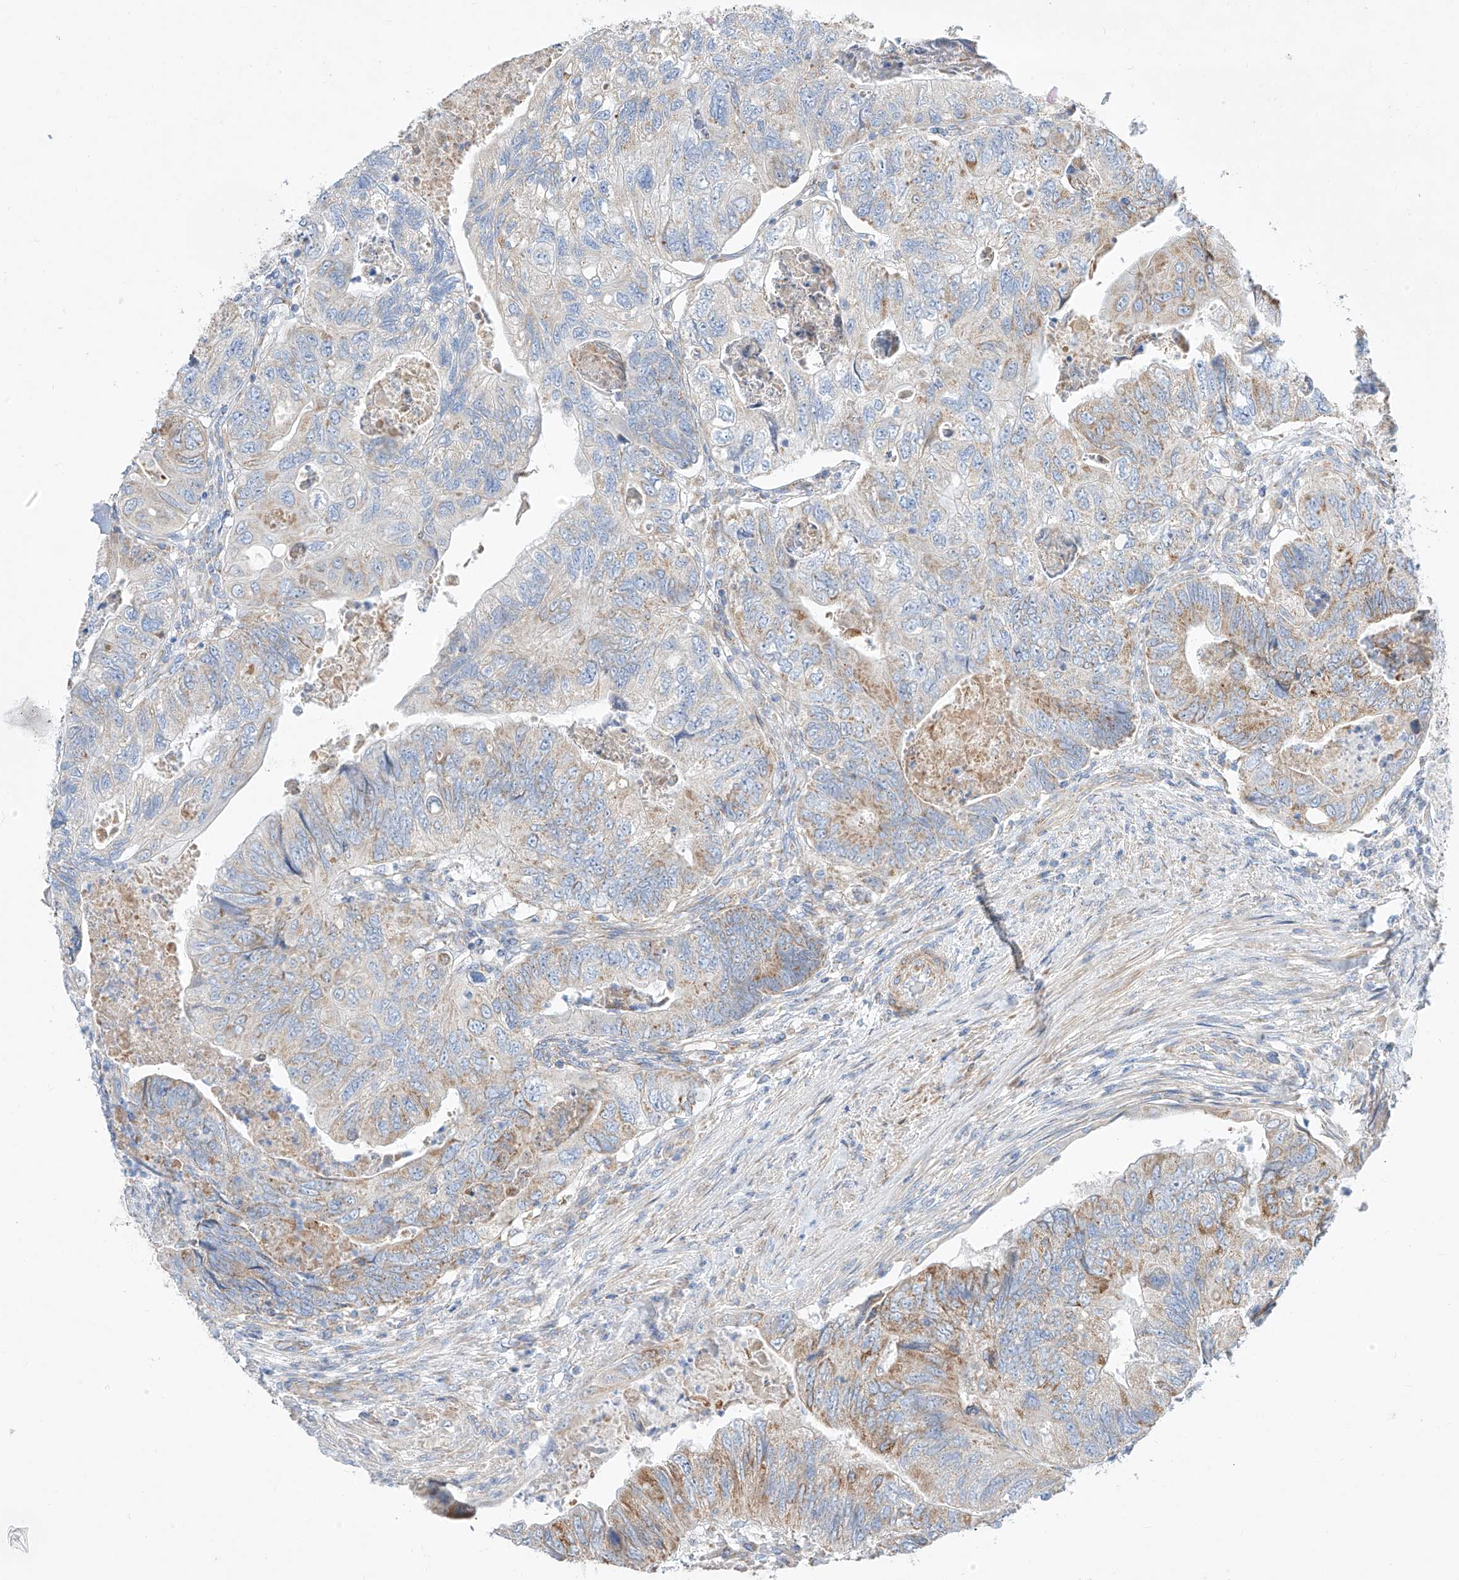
{"staining": {"intensity": "moderate", "quantity": "25%-75%", "location": "cytoplasmic/membranous"}, "tissue": "colorectal cancer", "cell_type": "Tumor cells", "image_type": "cancer", "snomed": [{"axis": "morphology", "description": "Adenocarcinoma, NOS"}, {"axis": "topography", "description": "Rectum"}], "caption": "Moderate cytoplasmic/membranous staining is present in approximately 25%-75% of tumor cells in colorectal cancer.", "gene": "CST9", "patient": {"sex": "male", "age": 63}}